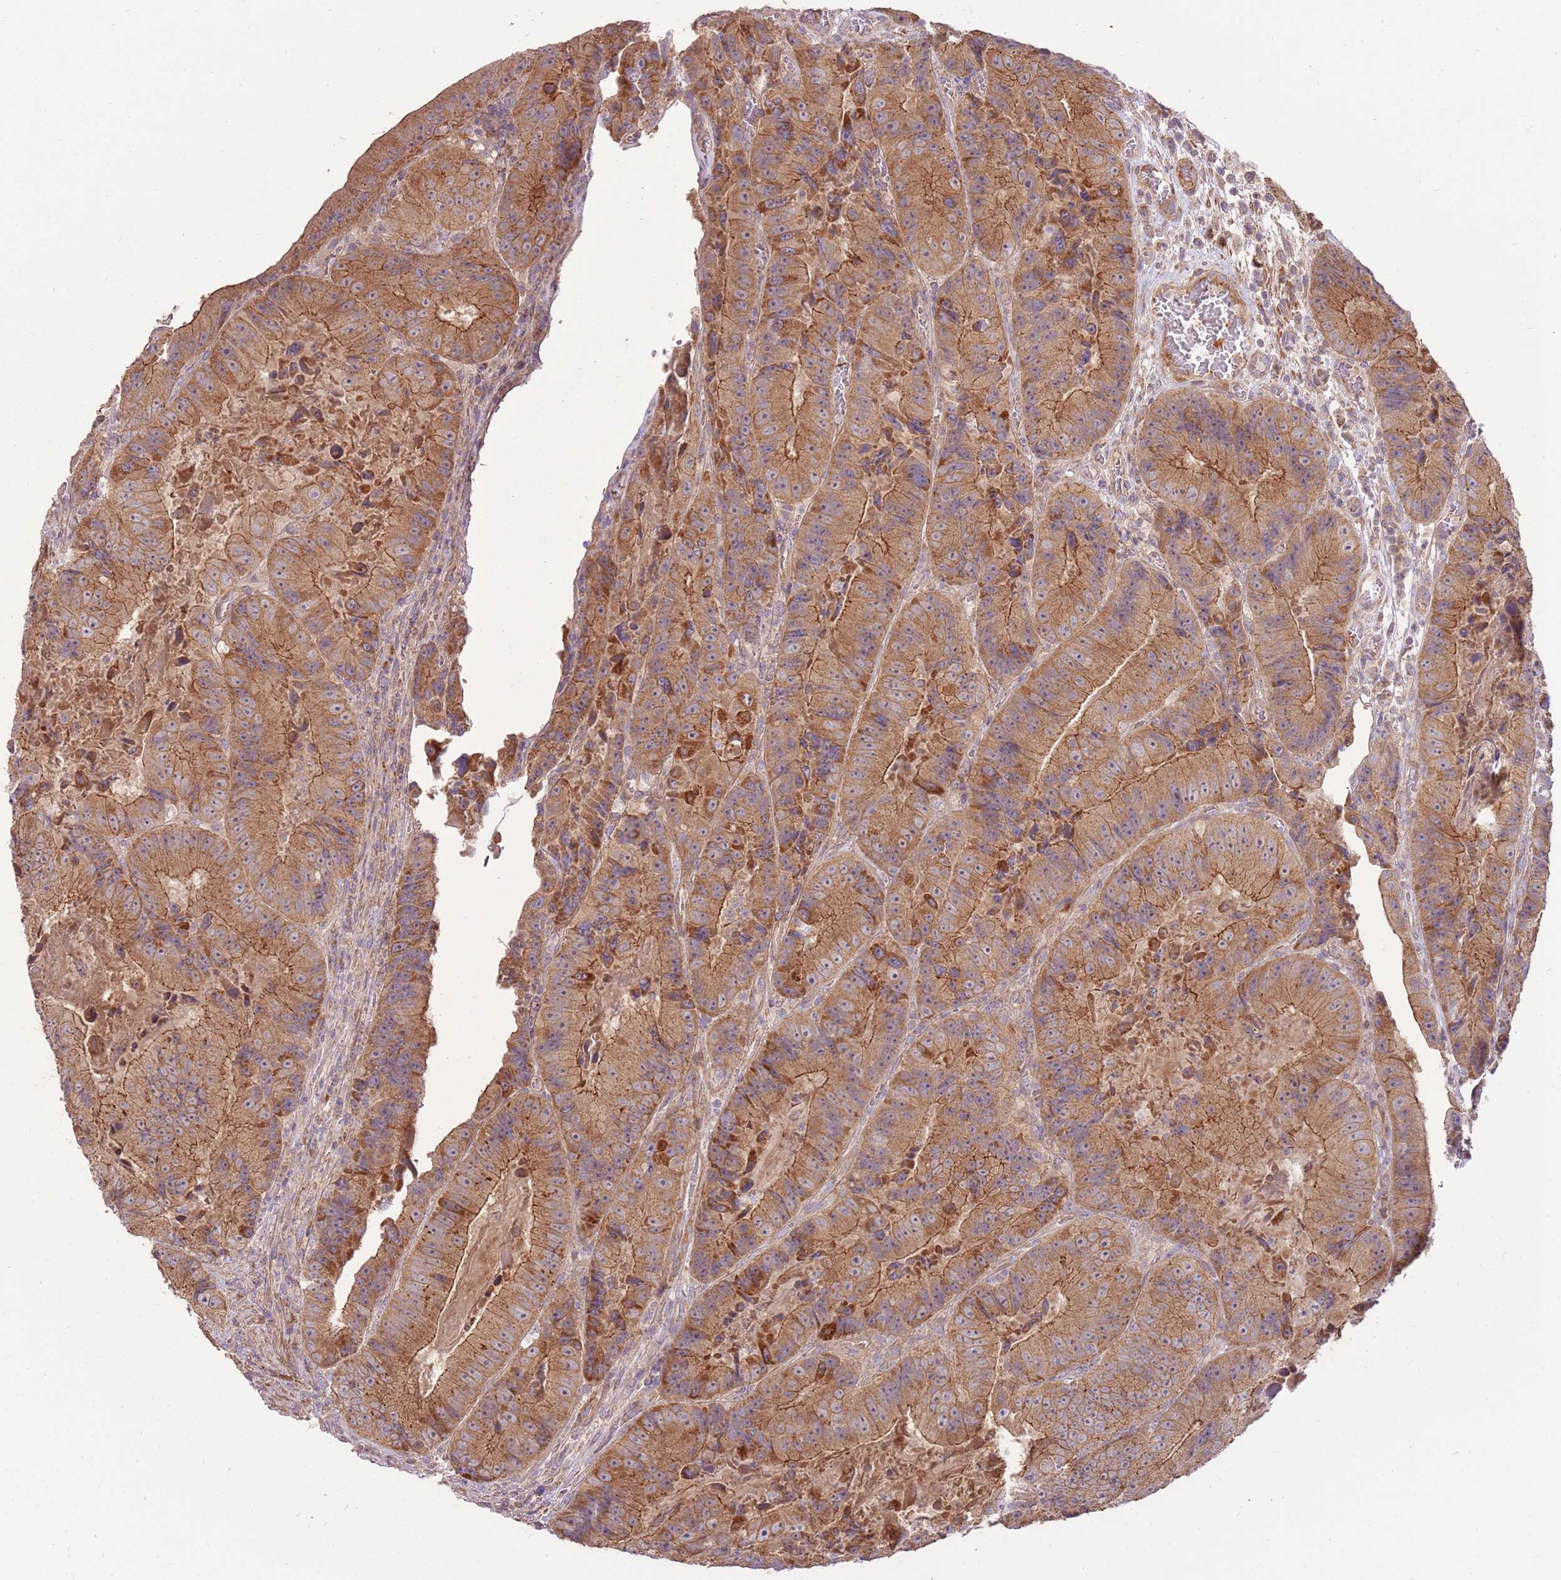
{"staining": {"intensity": "moderate", "quantity": ">75%", "location": "cytoplasmic/membranous"}, "tissue": "colorectal cancer", "cell_type": "Tumor cells", "image_type": "cancer", "snomed": [{"axis": "morphology", "description": "Adenocarcinoma, NOS"}, {"axis": "topography", "description": "Colon"}], "caption": "Human colorectal cancer stained with a brown dye displays moderate cytoplasmic/membranous positive positivity in about >75% of tumor cells.", "gene": "SPATA31D1", "patient": {"sex": "female", "age": 86}}